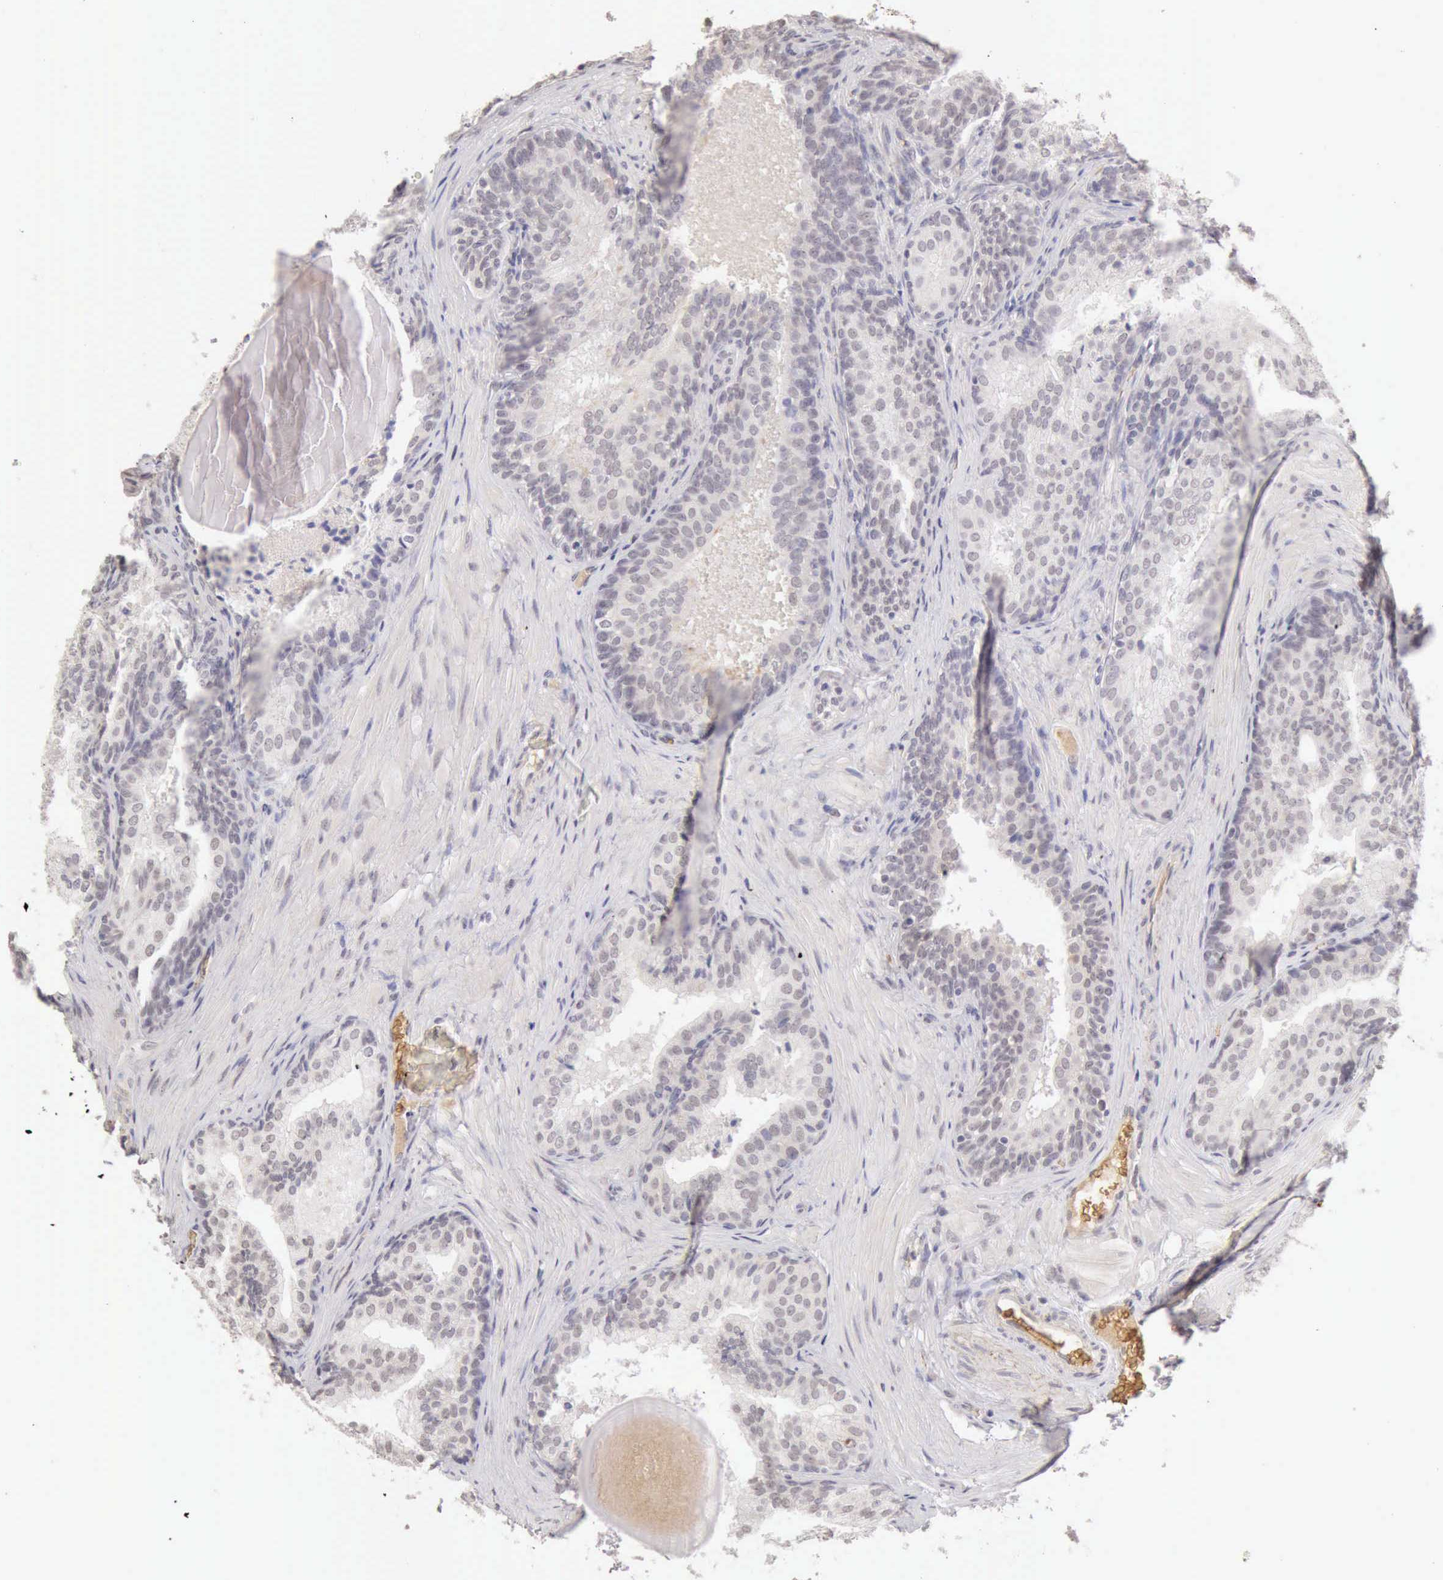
{"staining": {"intensity": "weak", "quantity": "25%-75%", "location": "nuclear"}, "tissue": "prostate cancer", "cell_type": "Tumor cells", "image_type": "cancer", "snomed": [{"axis": "morphology", "description": "Adenocarcinoma, Low grade"}, {"axis": "topography", "description": "Prostate"}], "caption": "Human low-grade adenocarcinoma (prostate) stained with a protein marker shows weak staining in tumor cells.", "gene": "CFI", "patient": {"sex": "male", "age": 69}}